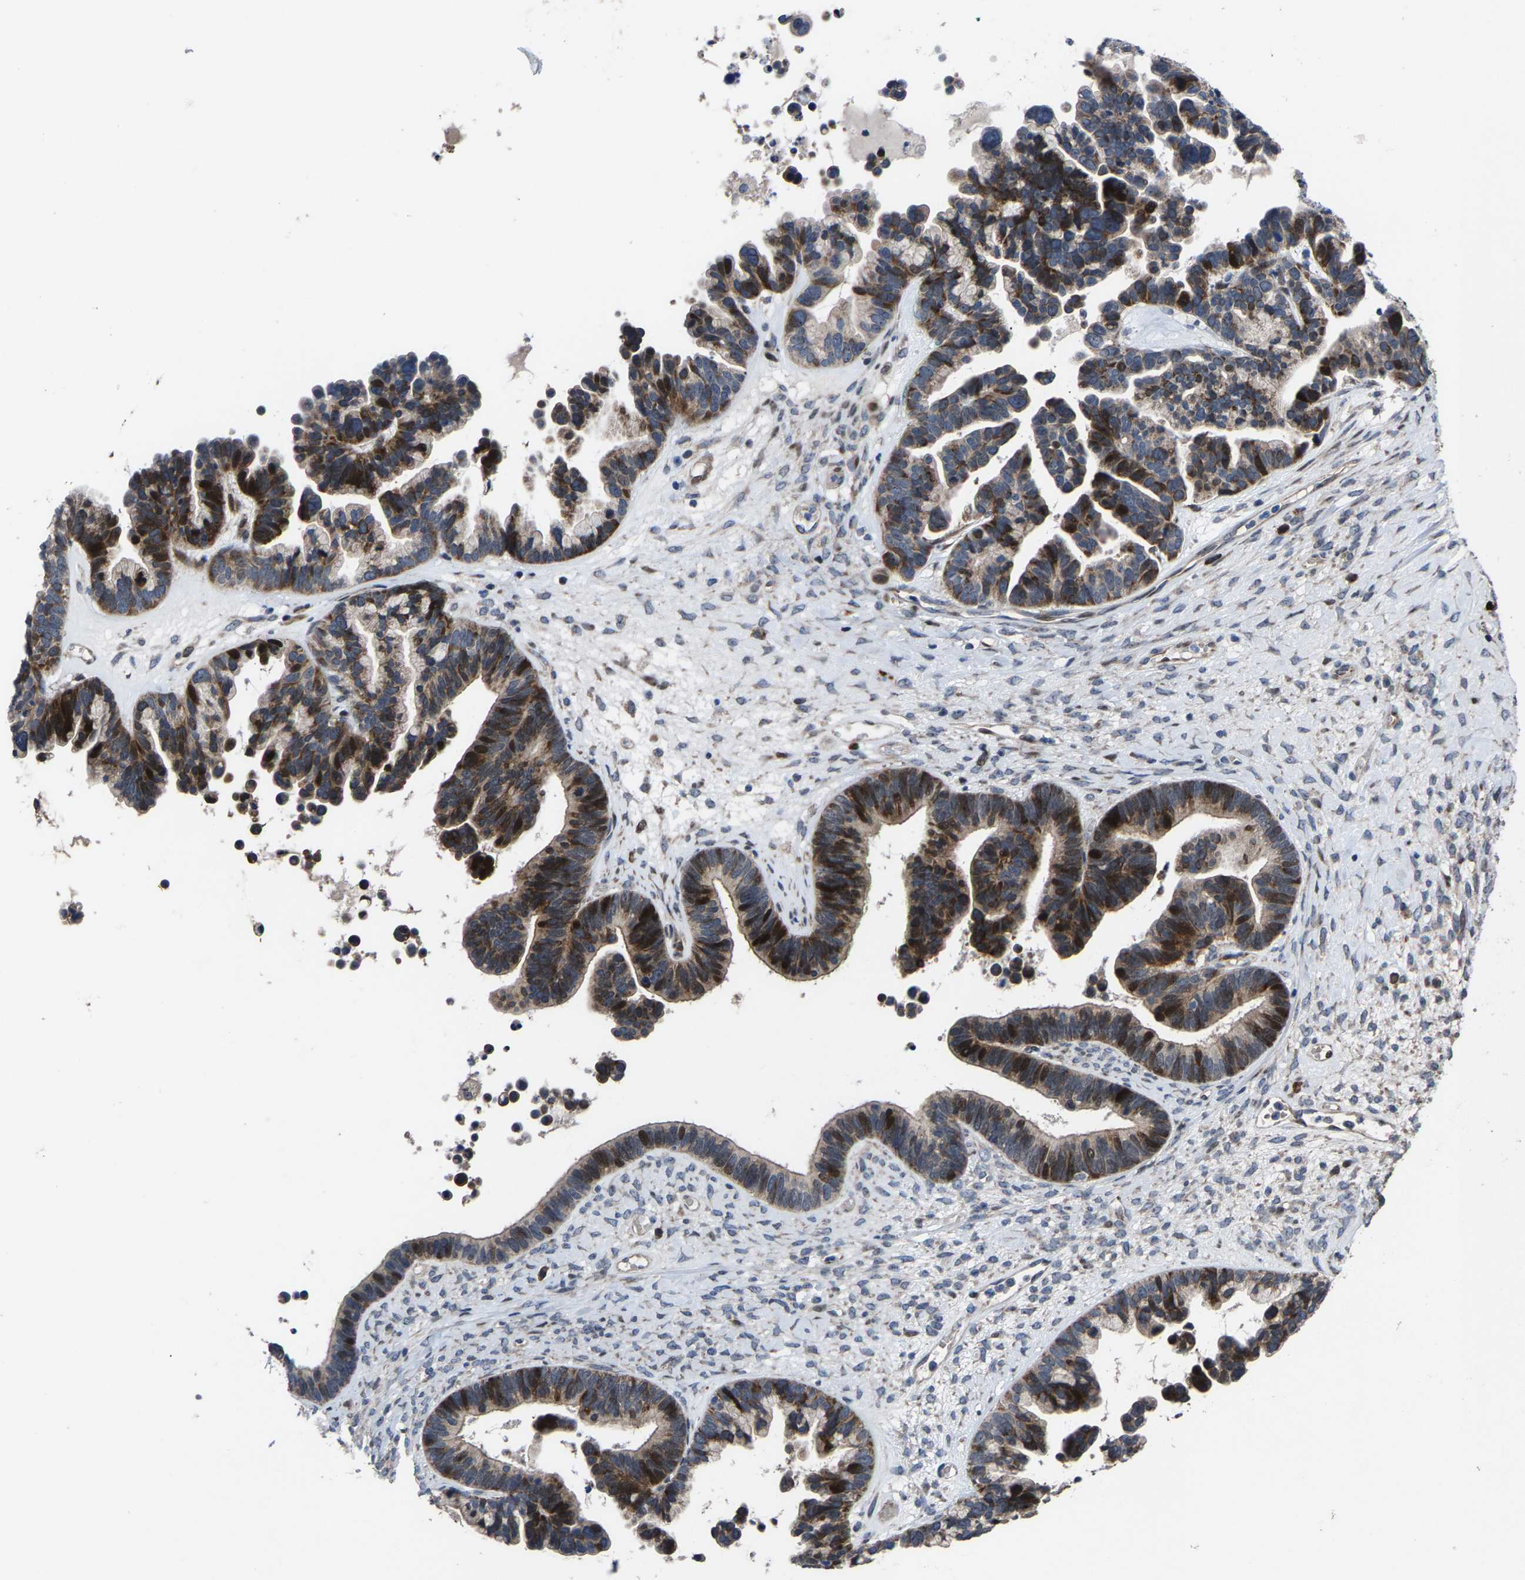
{"staining": {"intensity": "moderate", "quantity": "25%-75%", "location": "nuclear"}, "tissue": "ovarian cancer", "cell_type": "Tumor cells", "image_type": "cancer", "snomed": [{"axis": "morphology", "description": "Cystadenocarcinoma, serous, NOS"}, {"axis": "topography", "description": "Ovary"}], "caption": "IHC of human ovarian cancer reveals medium levels of moderate nuclear staining in about 25%-75% of tumor cells. The staining is performed using DAB (3,3'-diaminobenzidine) brown chromogen to label protein expression. The nuclei are counter-stained blue using hematoxylin.", "gene": "HAUS6", "patient": {"sex": "female", "age": 56}}